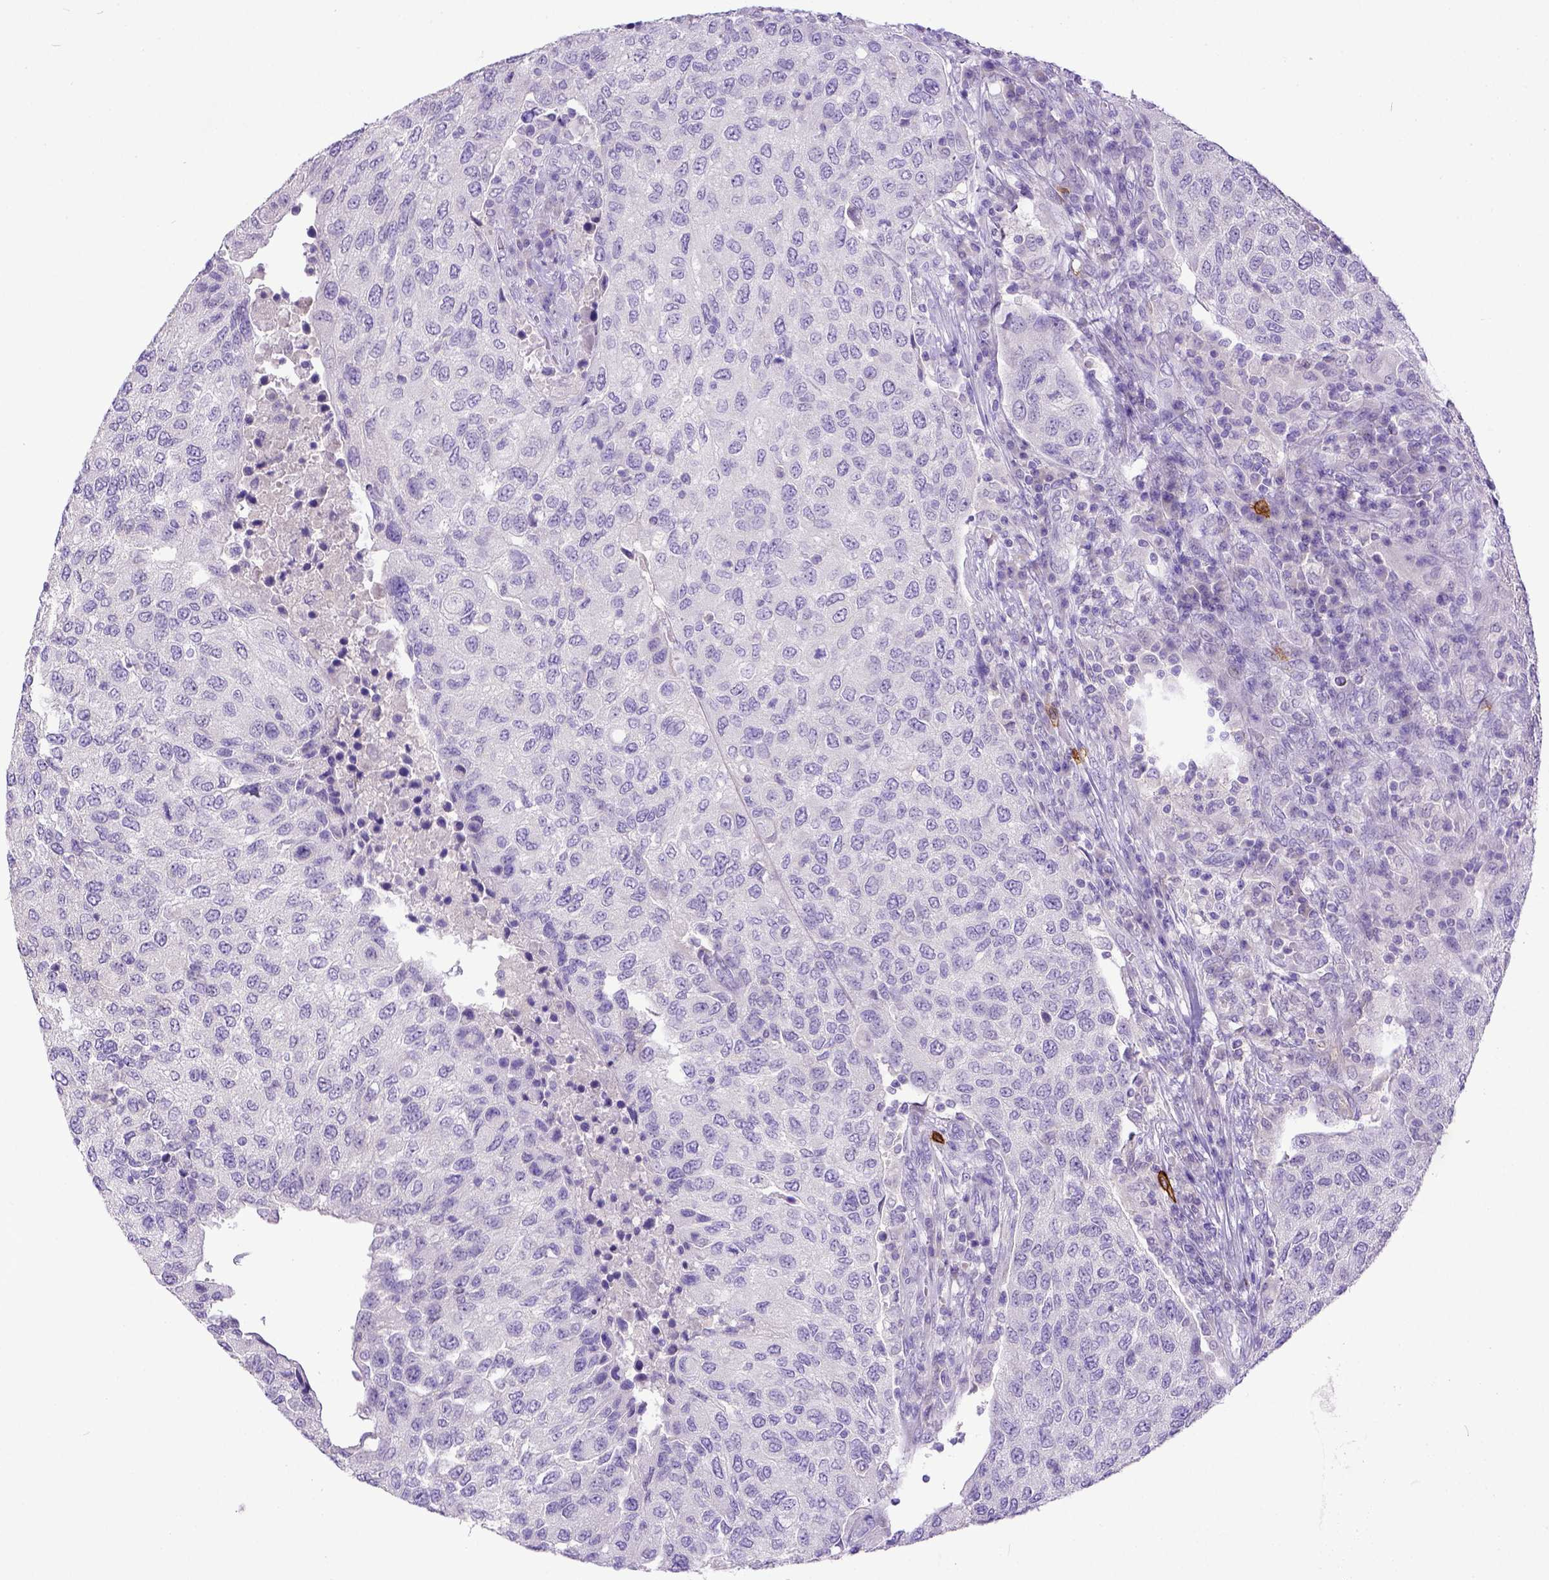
{"staining": {"intensity": "negative", "quantity": "none", "location": "none"}, "tissue": "urothelial cancer", "cell_type": "Tumor cells", "image_type": "cancer", "snomed": [{"axis": "morphology", "description": "Urothelial carcinoma, High grade"}, {"axis": "topography", "description": "Urinary bladder"}], "caption": "Tumor cells show no significant protein expression in high-grade urothelial carcinoma. The staining was performed using DAB (3,3'-diaminobenzidine) to visualize the protein expression in brown, while the nuclei were stained in blue with hematoxylin (Magnification: 20x).", "gene": "KIT", "patient": {"sex": "female", "age": 78}}